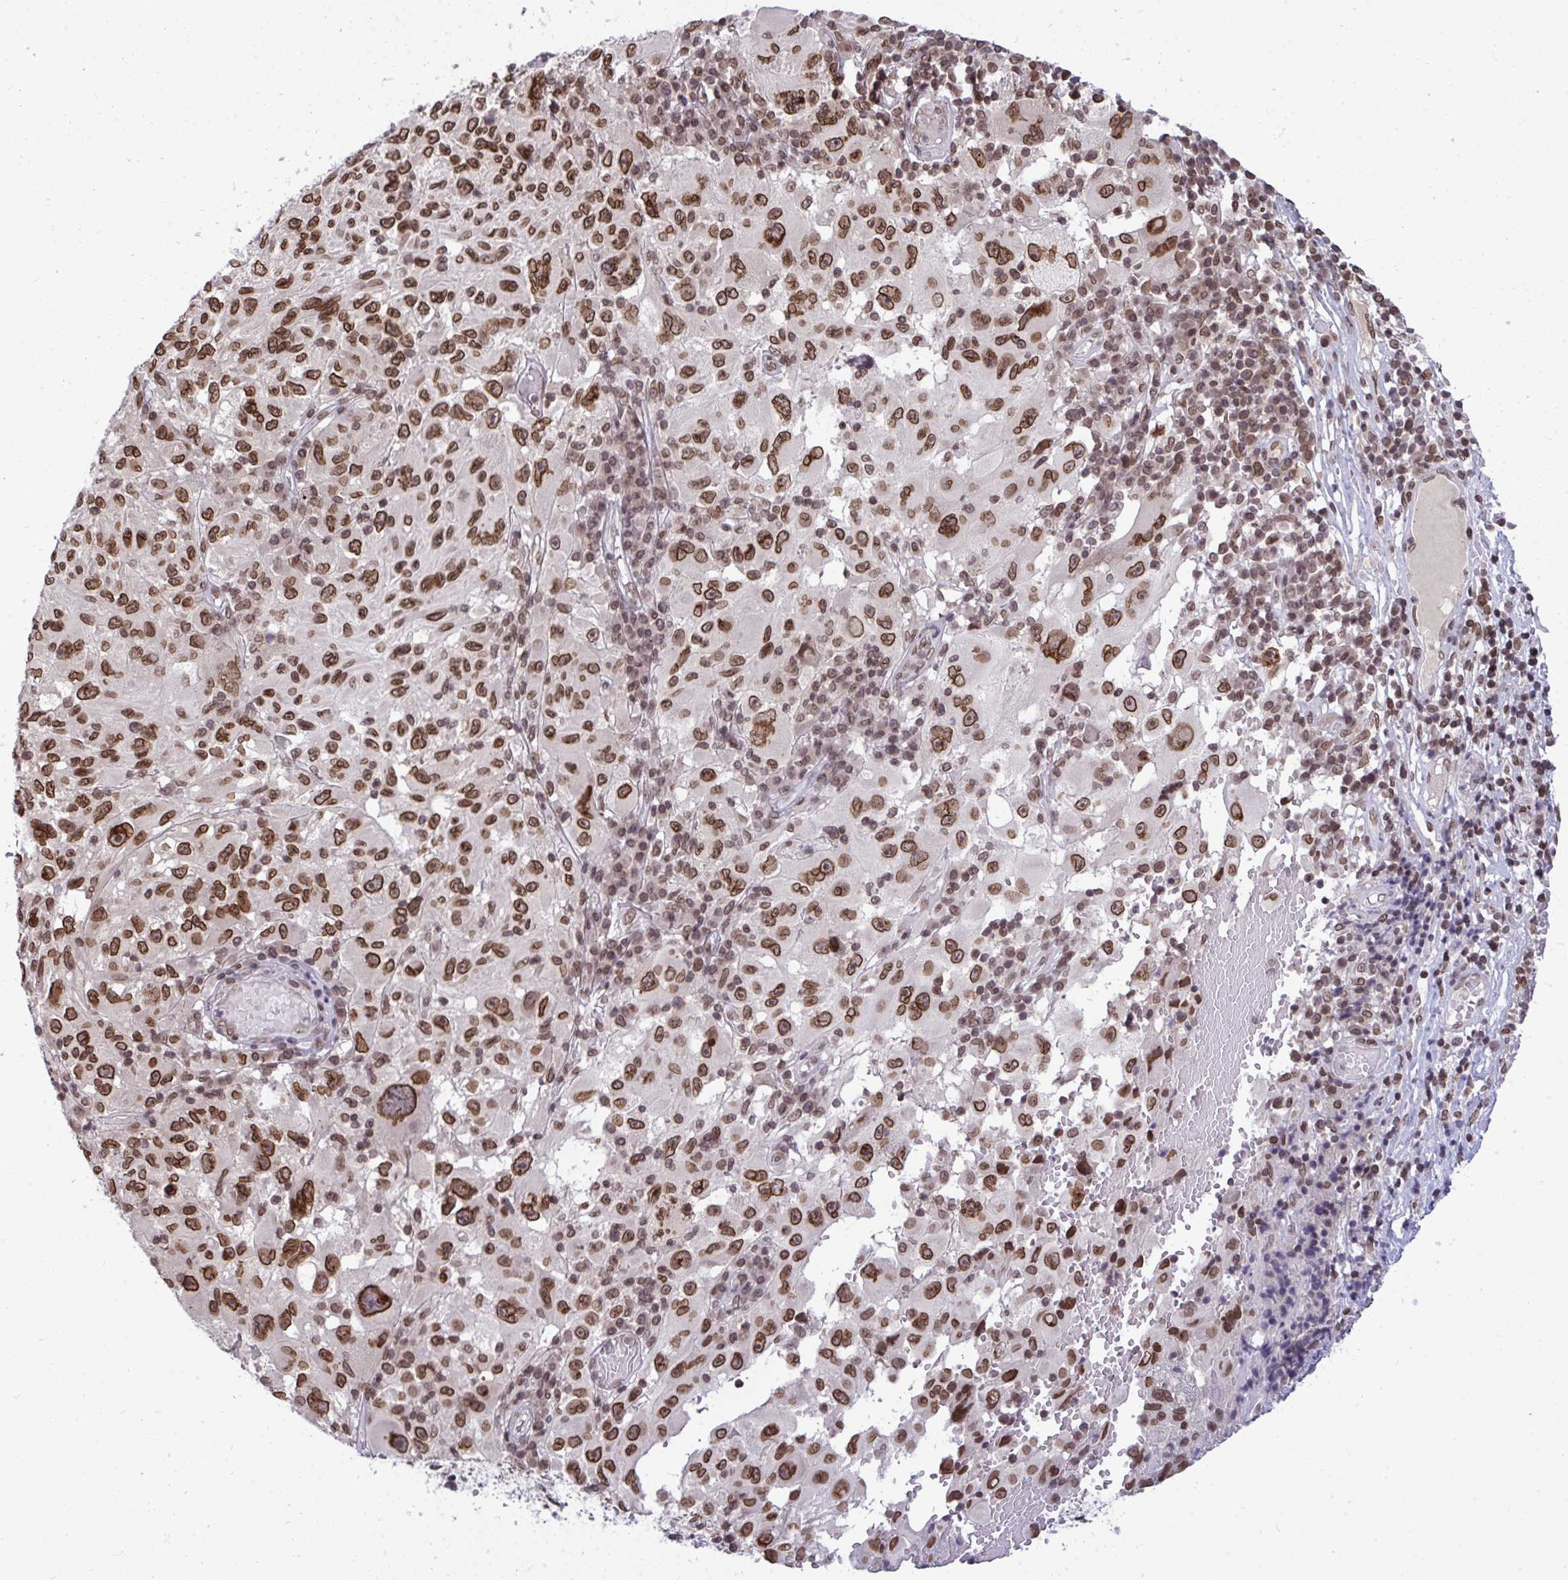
{"staining": {"intensity": "moderate", "quantity": ">75%", "location": "cytoplasmic/membranous,nuclear"}, "tissue": "melanoma", "cell_type": "Tumor cells", "image_type": "cancer", "snomed": [{"axis": "morphology", "description": "Malignant melanoma, NOS"}, {"axis": "topography", "description": "Skin"}], "caption": "DAB immunohistochemical staining of human melanoma exhibits moderate cytoplasmic/membranous and nuclear protein positivity in about >75% of tumor cells.", "gene": "JPT1", "patient": {"sex": "female", "age": 71}}